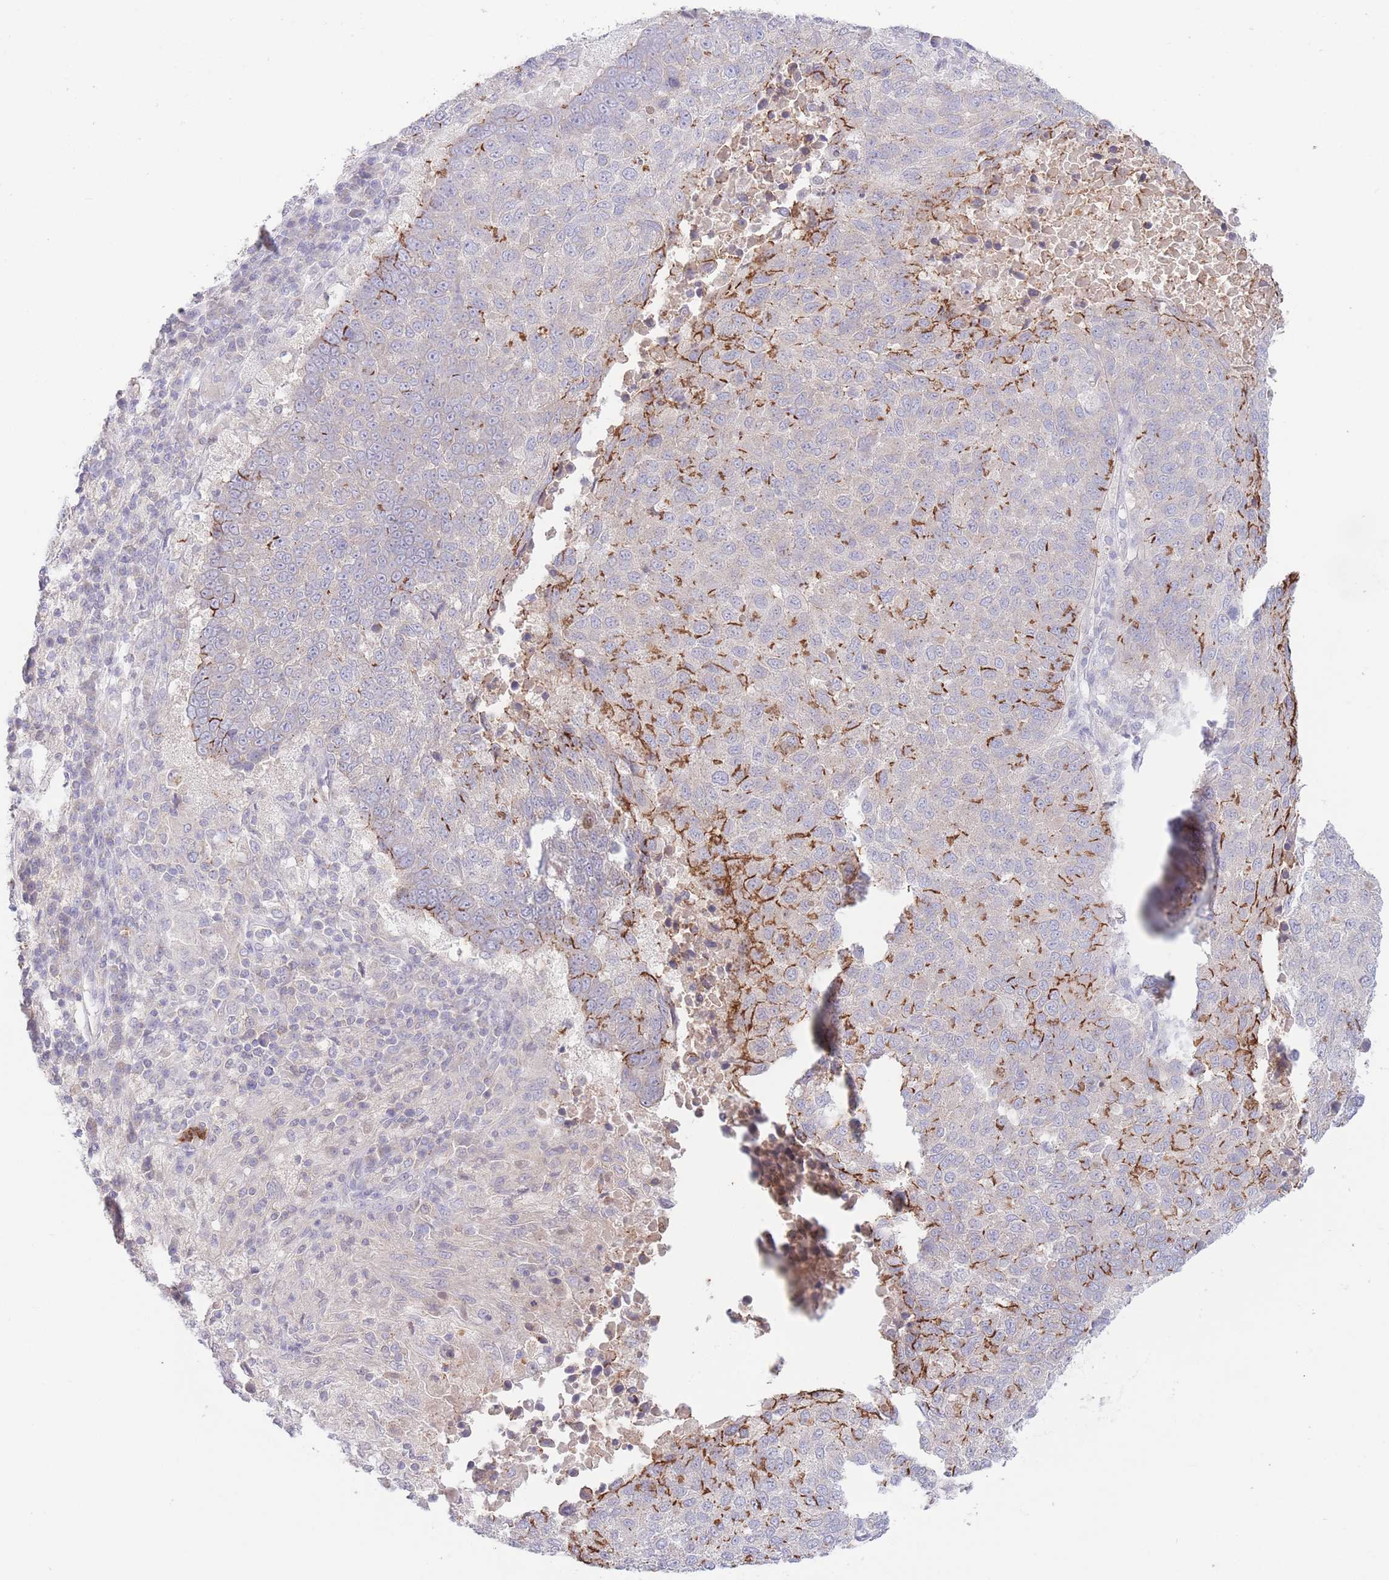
{"staining": {"intensity": "moderate", "quantity": "<25%", "location": "cytoplasmic/membranous"}, "tissue": "lung cancer", "cell_type": "Tumor cells", "image_type": "cancer", "snomed": [{"axis": "morphology", "description": "Squamous cell carcinoma, NOS"}, {"axis": "topography", "description": "Lung"}], "caption": "The micrograph demonstrates immunohistochemical staining of squamous cell carcinoma (lung). There is moderate cytoplasmic/membranous expression is seen in approximately <25% of tumor cells.", "gene": "LCLAT1", "patient": {"sex": "male", "age": 73}}